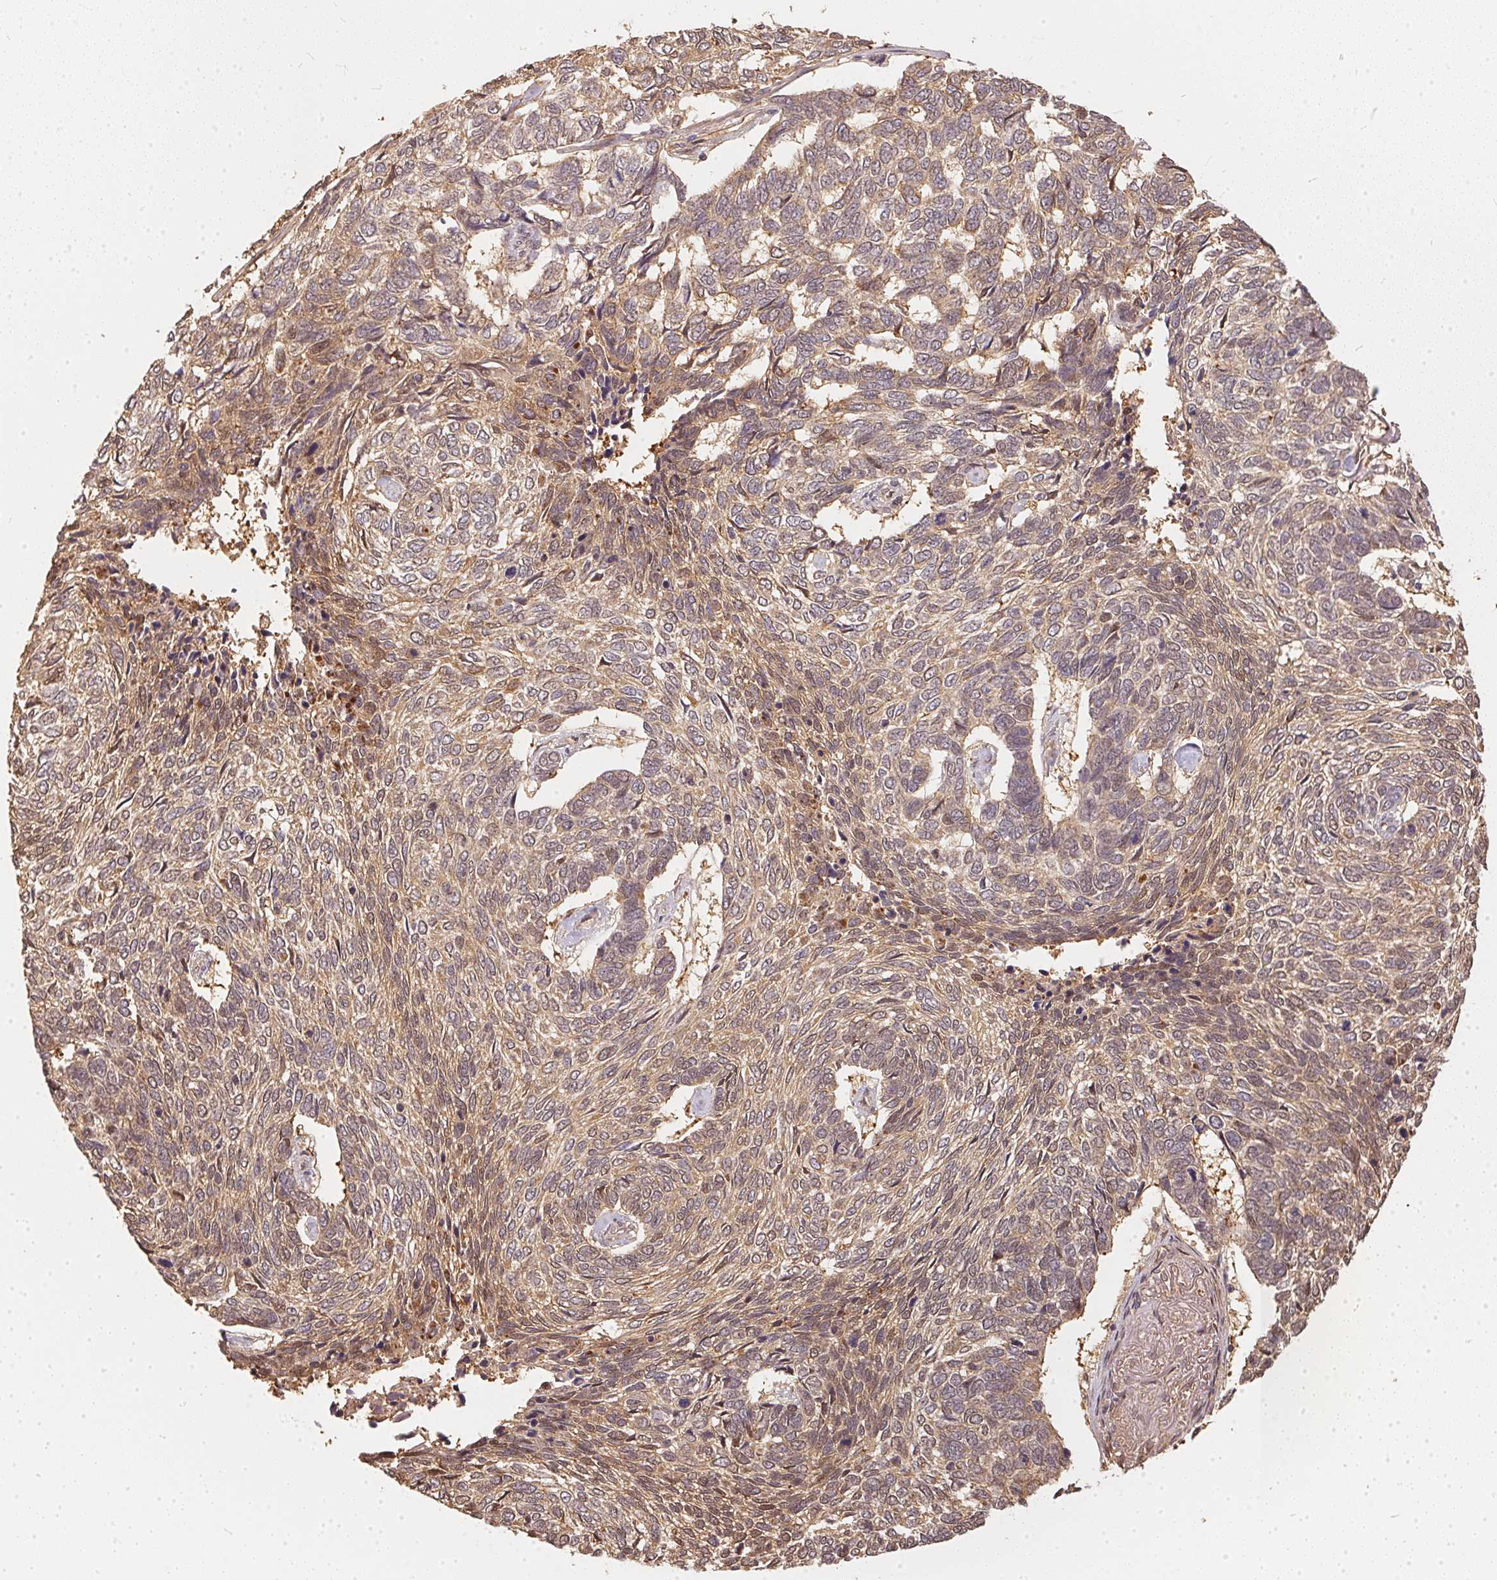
{"staining": {"intensity": "weak", "quantity": ">75%", "location": "cytoplasmic/membranous"}, "tissue": "skin cancer", "cell_type": "Tumor cells", "image_type": "cancer", "snomed": [{"axis": "morphology", "description": "Basal cell carcinoma"}, {"axis": "topography", "description": "Skin"}], "caption": "Human skin cancer (basal cell carcinoma) stained with a brown dye displays weak cytoplasmic/membranous positive staining in approximately >75% of tumor cells.", "gene": "BLMH", "patient": {"sex": "female", "age": 65}}